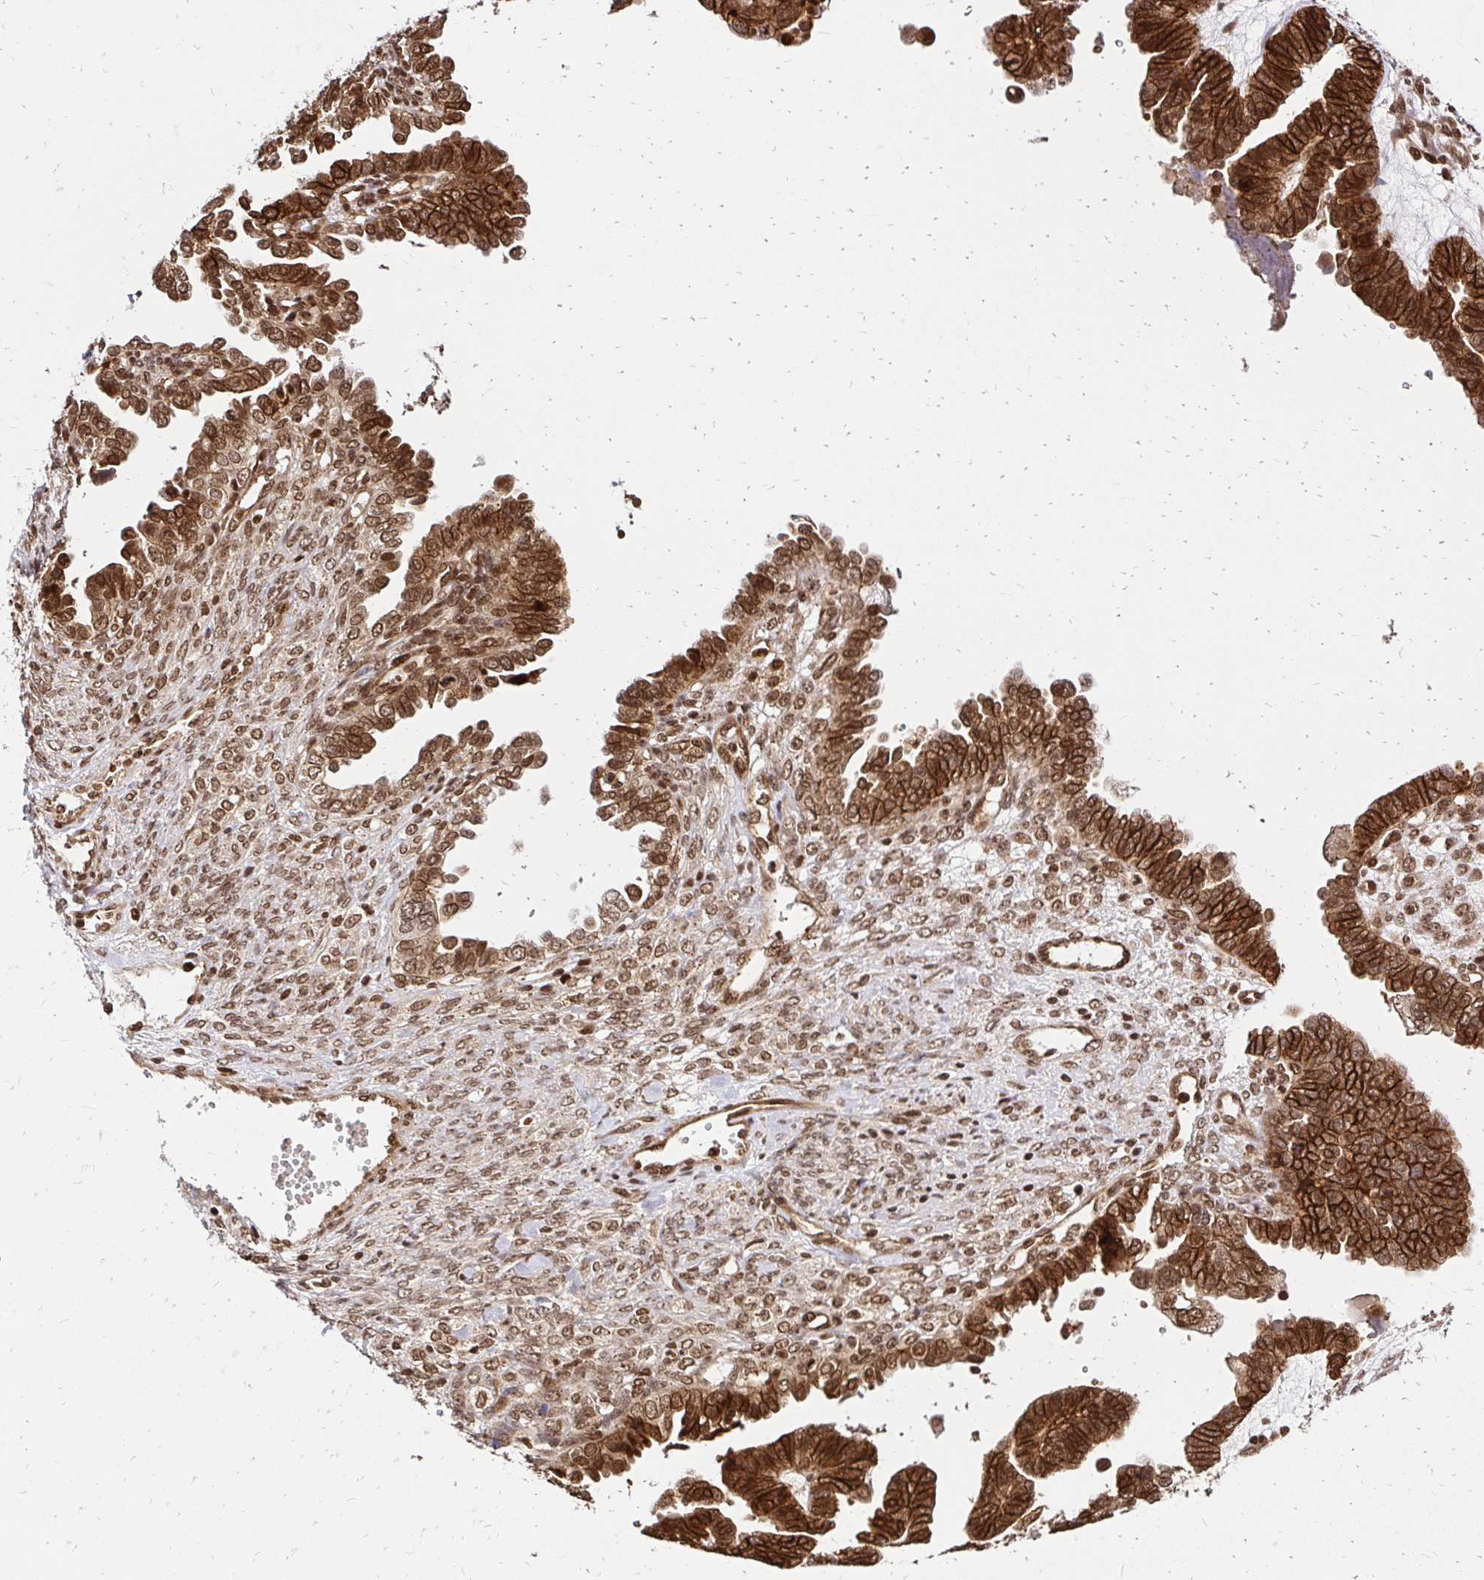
{"staining": {"intensity": "strong", "quantity": ">75%", "location": "cytoplasmic/membranous,nuclear"}, "tissue": "ovarian cancer", "cell_type": "Tumor cells", "image_type": "cancer", "snomed": [{"axis": "morphology", "description": "Cystadenocarcinoma, serous, NOS"}, {"axis": "topography", "description": "Ovary"}], "caption": "Protein expression analysis of ovarian cancer (serous cystadenocarcinoma) displays strong cytoplasmic/membranous and nuclear staining in about >75% of tumor cells. (DAB (3,3'-diaminobenzidine) = brown stain, brightfield microscopy at high magnification).", "gene": "GLYR1", "patient": {"sex": "female", "age": 51}}